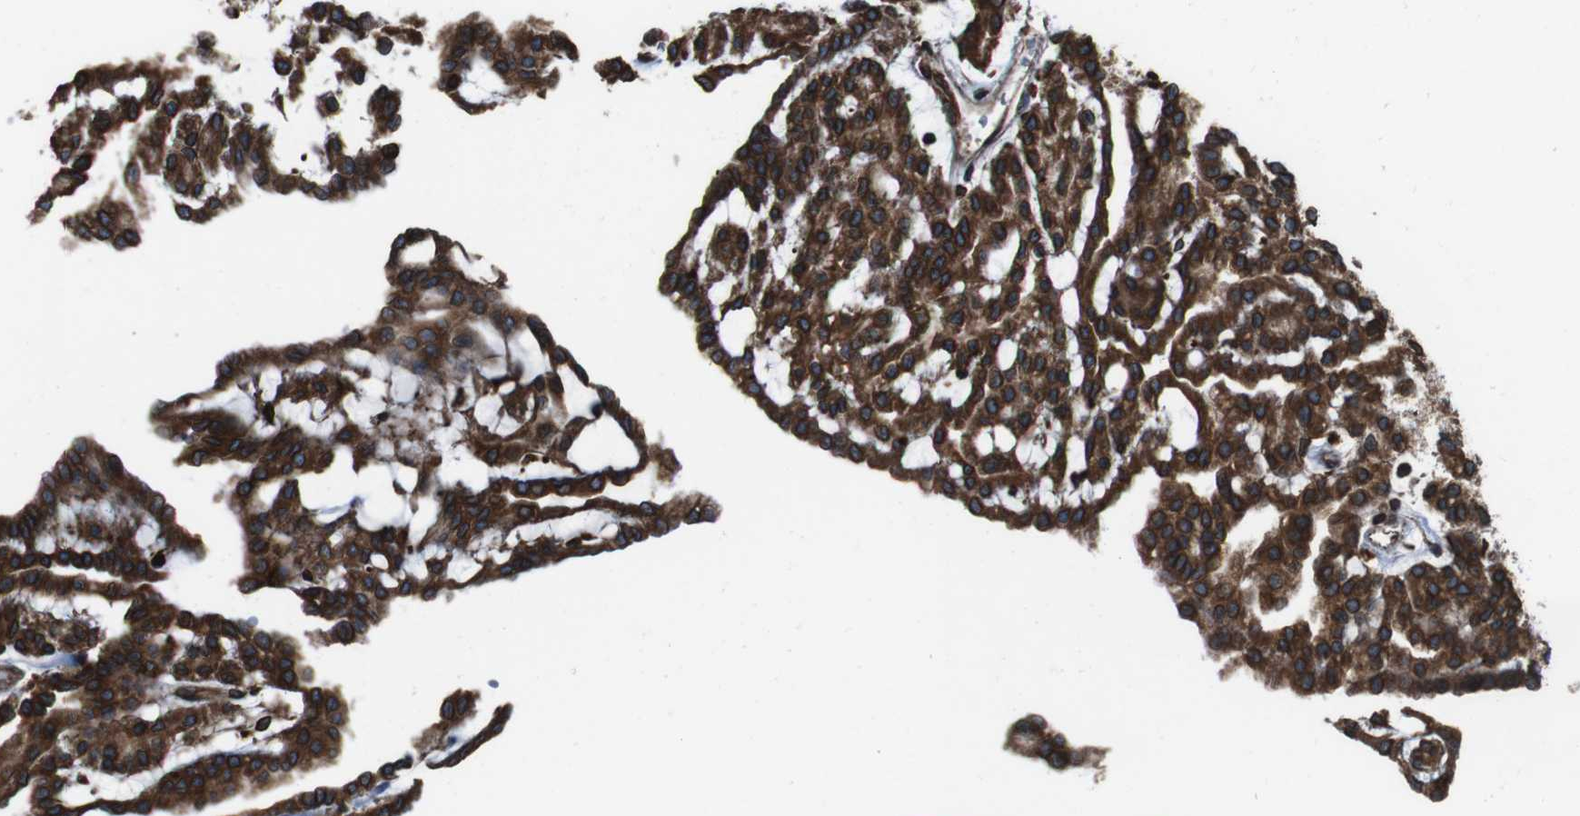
{"staining": {"intensity": "strong", "quantity": ">75%", "location": "cytoplasmic/membranous"}, "tissue": "renal cancer", "cell_type": "Tumor cells", "image_type": "cancer", "snomed": [{"axis": "morphology", "description": "Adenocarcinoma, NOS"}, {"axis": "topography", "description": "Kidney"}], "caption": "High-magnification brightfield microscopy of renal adenocarcinoma stained with DAB (3,3'-diaminobenzidine) (brown) and counterstained with hematoxylin (blue). tumor cells exhibit strong cytoplasmic/membranous positivity is identified in approximately>75% of cells.", "gene": "APMAP", "patient": {"sex": "male", "age": 63}}